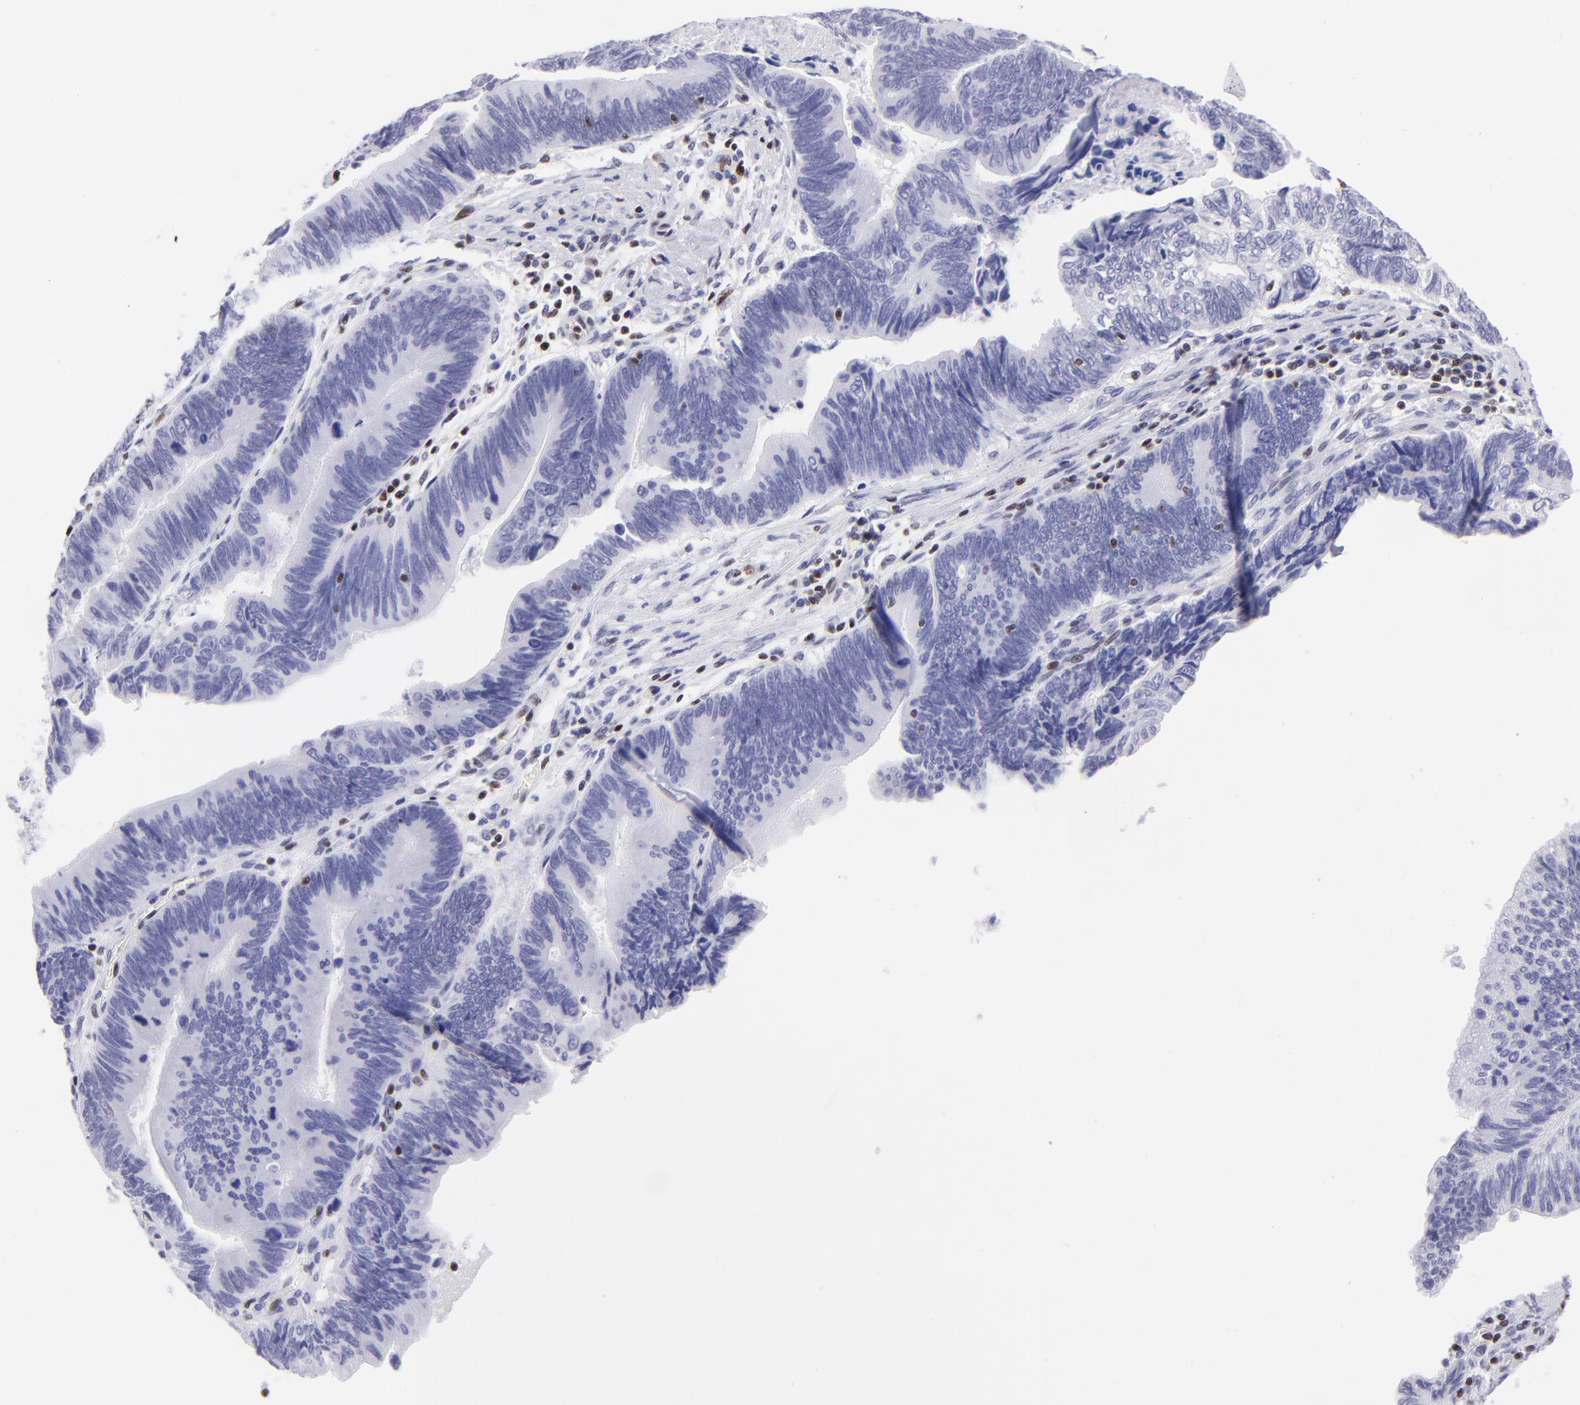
{"staining": {"intensity": "negative", "quantity": "none", "location": "none"}, "tissue": "pancreatic cancer", "cell_type": "Tumor cells", "image_type": "cancer", "snomed": [{"axis": "morphology", "description": "Adenocarcinoma, NOS"}, {"axis": "topography", "description": "Pancreas"}], "caption": "Human adenocarcinoma (pancreatic) stained for a protein using immunohistochemistry (IHC) shows no staining in tumor cells.", "gene": "ETS1", "patient": {"sex": "female", "age": 70}}